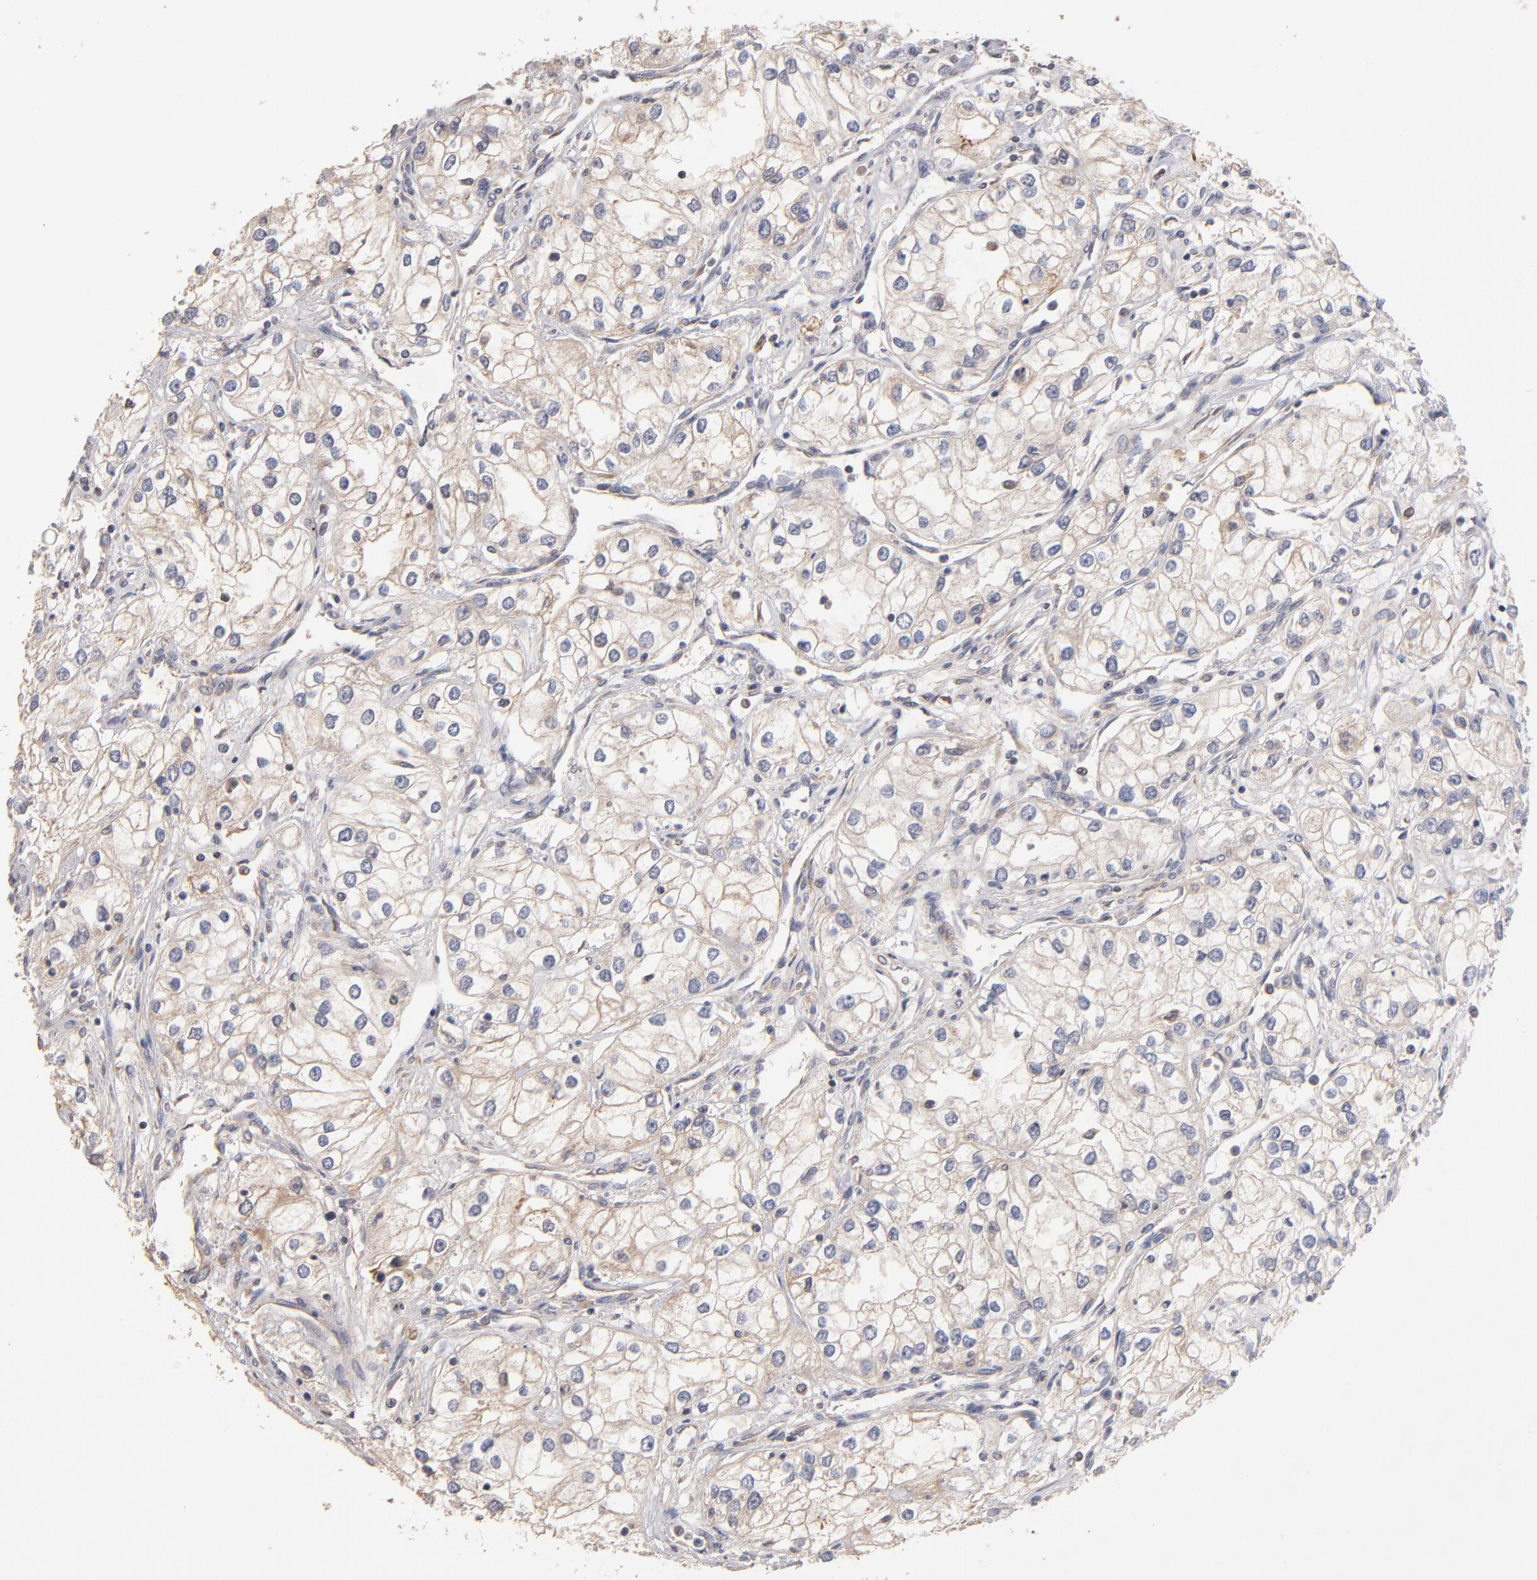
{"staining": {"intensity": "weak", "quantity": ">75%", "location": "cytoplasmic/membranous"}, "tissue": "renal cancer", "cell_type": "Tumor cells", "image_type": "cancer", "snomed": [{"axis": "morphology", "description": "Adenocarcinoma, NOS"}, {"axis": "topography", "description": "Kidney"}], "caption": "Human renal cancer (adenocarcinoma) stained for a protein (brown) shows weak cytoplasmic/membranous positive expression in about >75% of tumor cells.", "gene": "DACT1", "patient": {"sex": "male", "age": 57}}